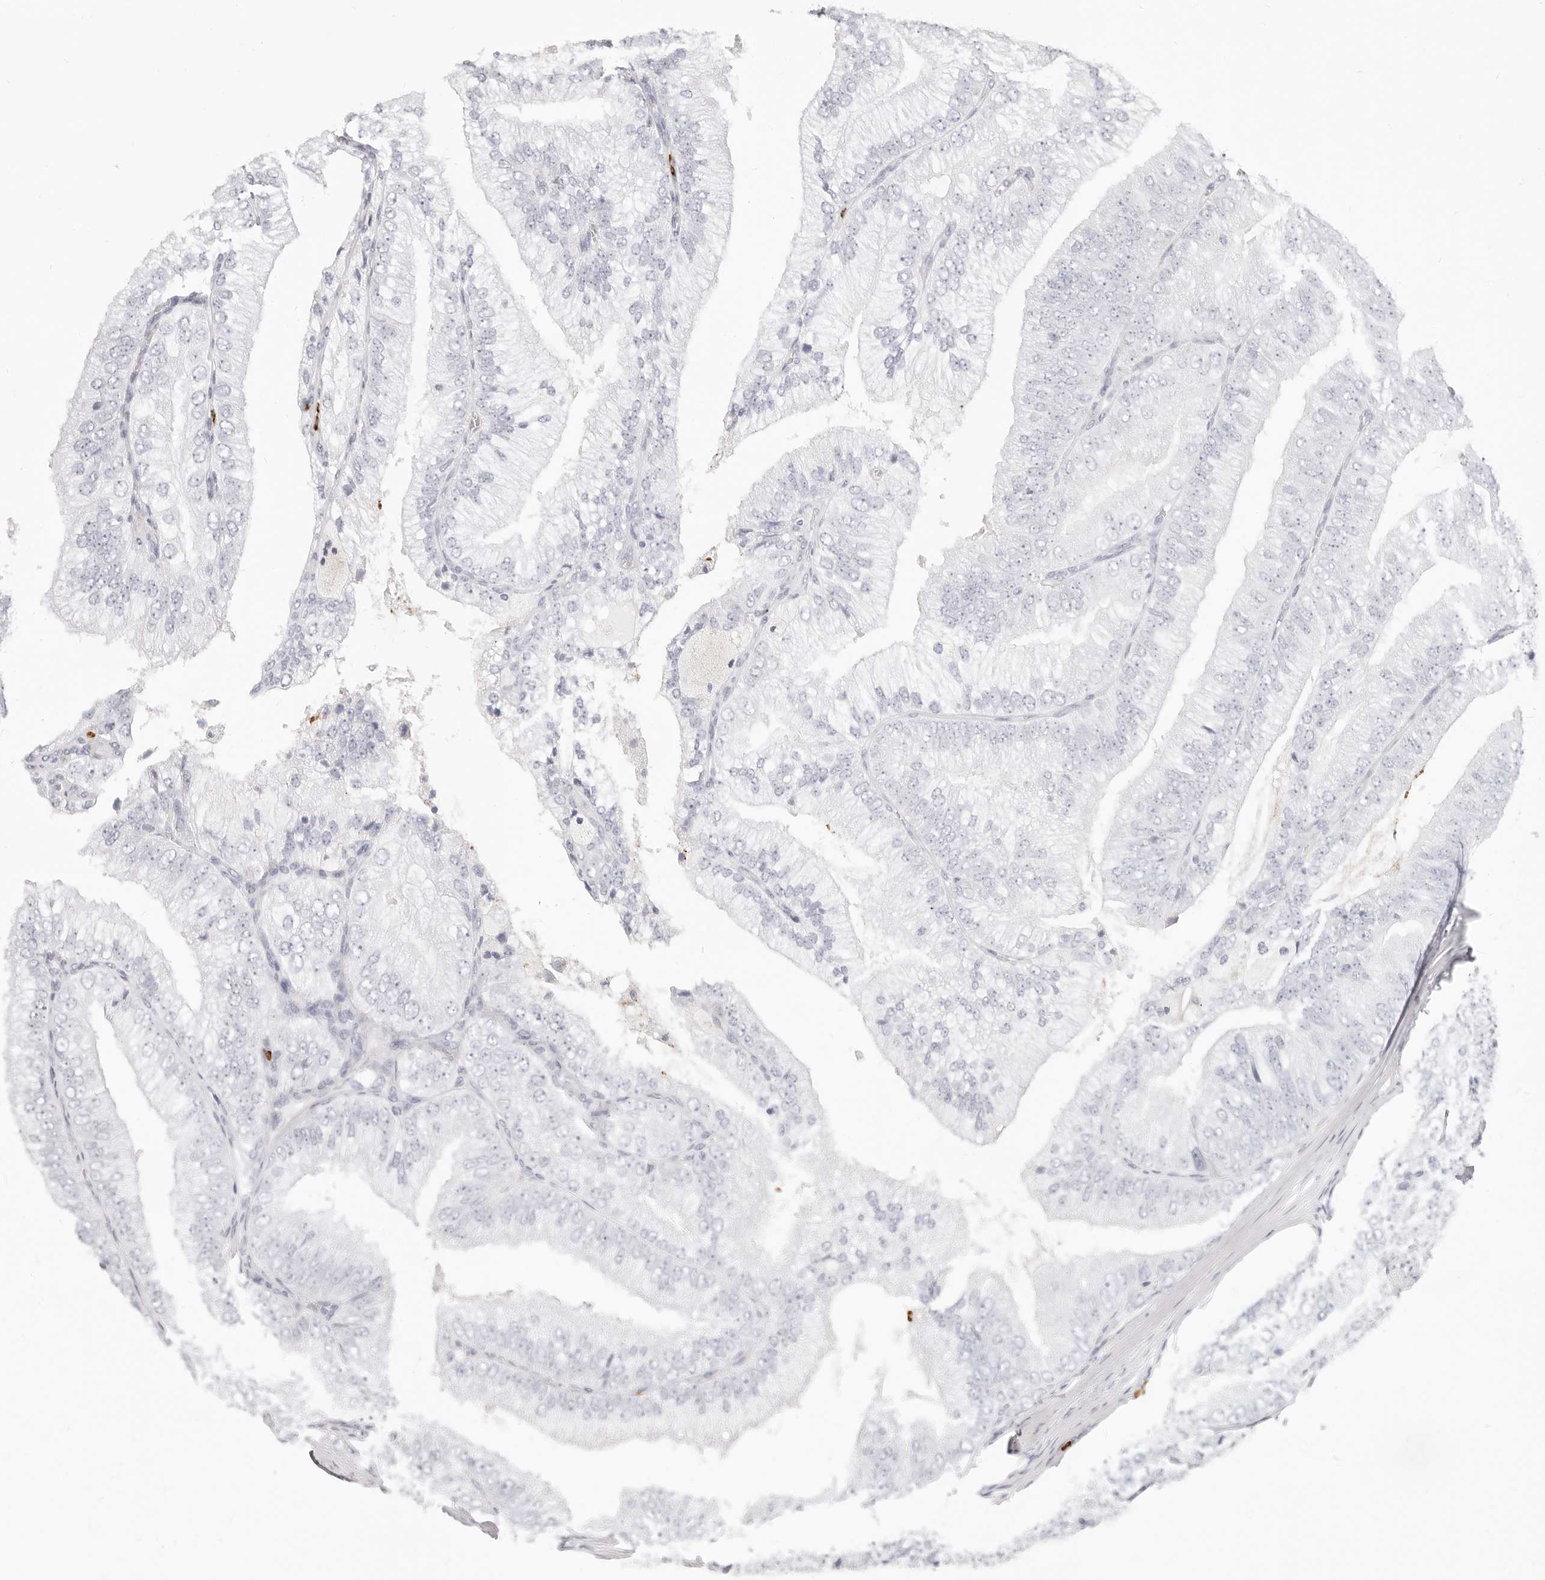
{"staining": {"intensity": "negative", "quantity": "none", "location": "none"}, "tissue": "prostate cancer", "cell_type": "Tumor cells", "image_type": "cancer", "snomed": [{"axis": "morphology", "description": "Adenocarcinoma, High grade"}, {"axis": "topography", "description": "Prostate"}], "caption": "A high-resolution micrograph shows IHC staining of prostate cancer (adenocarcinoma (high-grade)), which reveals no significant staining in tumor cells.", "gene": "CAMP", "patient": {"sex": "male", "age": 58}}